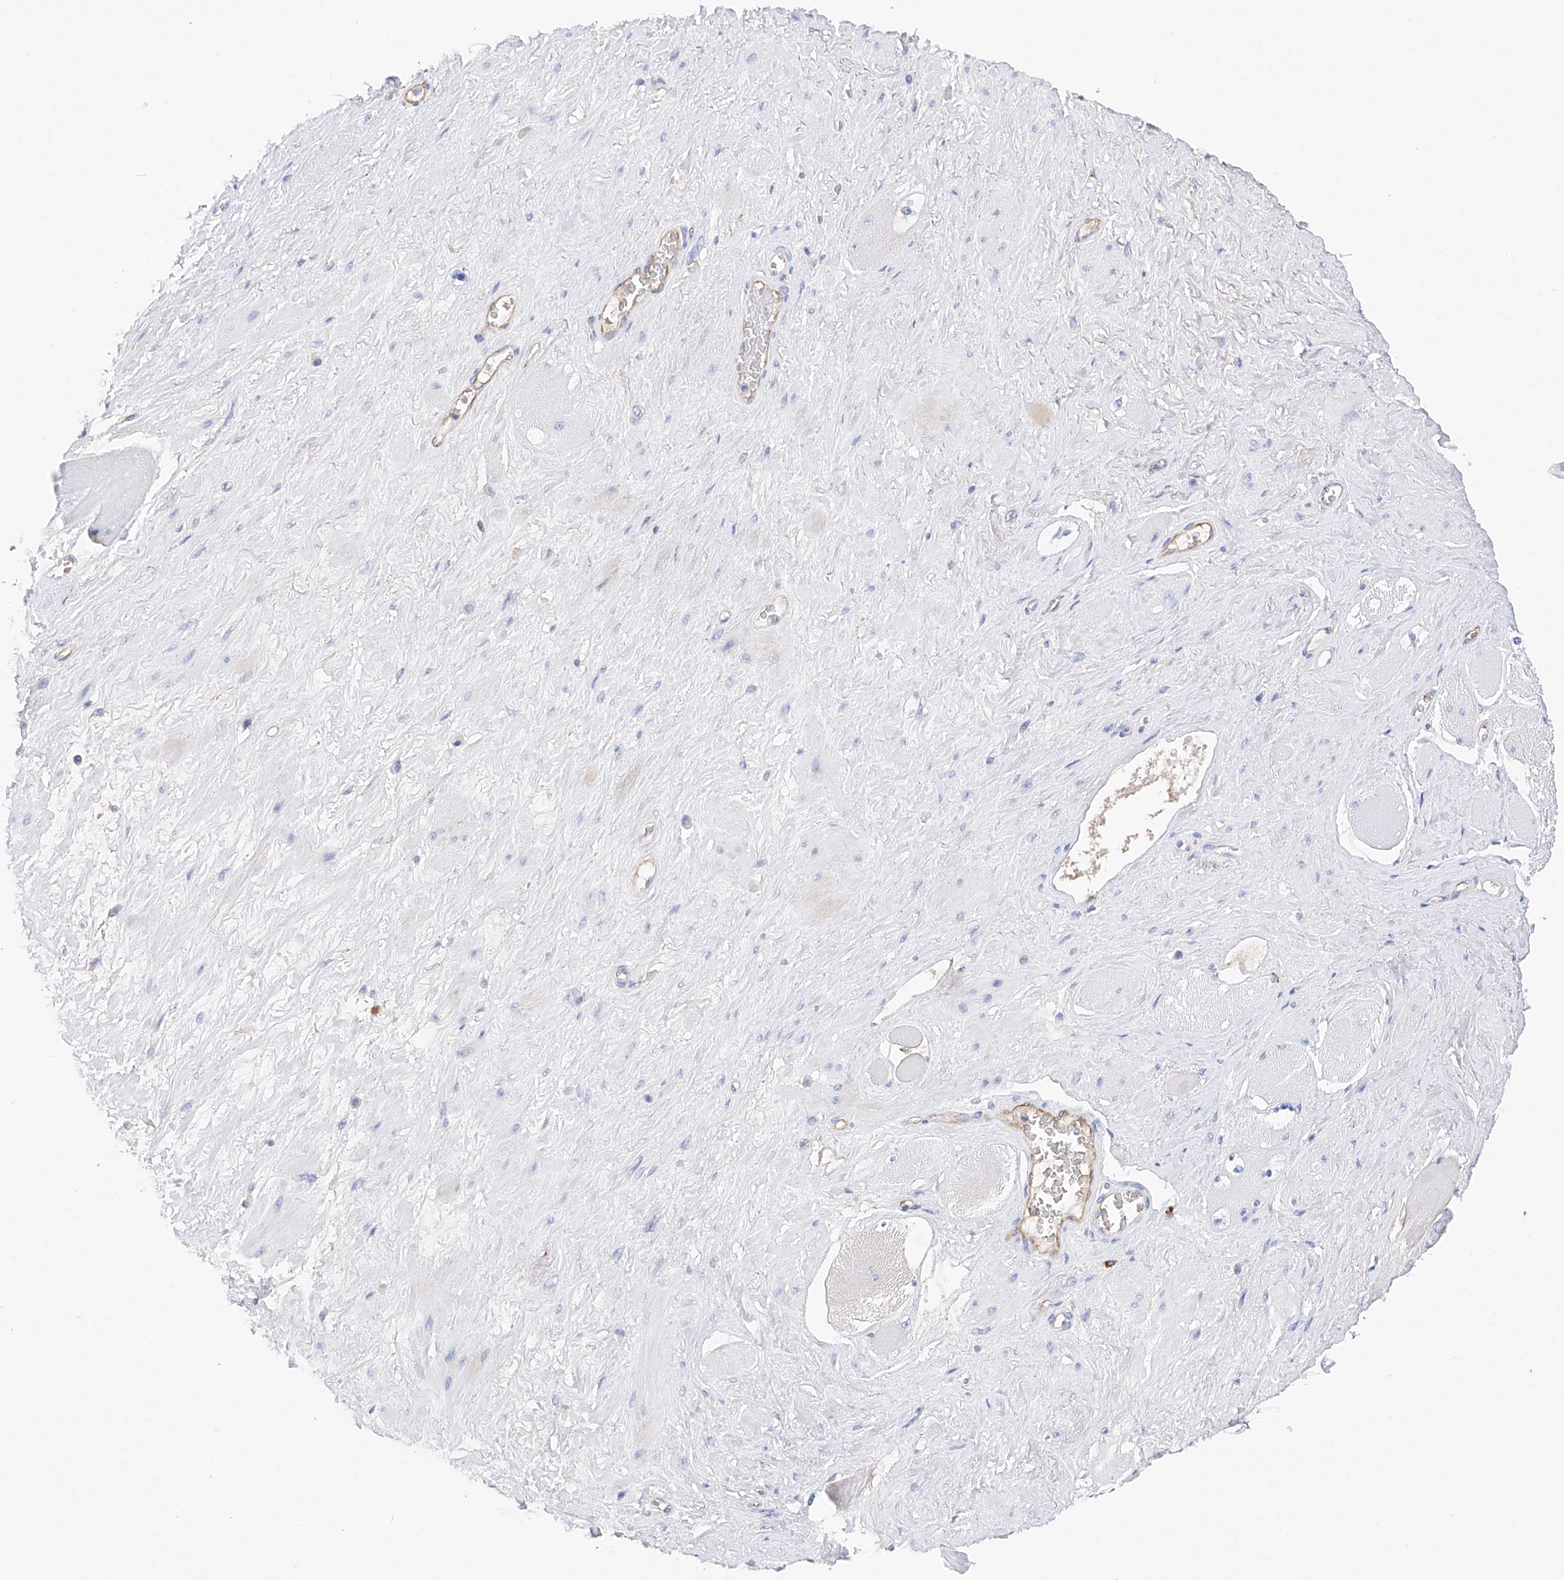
{"staining": {"intensity": "negative", "quantity": "none", "location": "none"}, "tissue": "adipose tissue", "cell_type": "Adipocytes", "image_type": "normal", "snomed": [{"axis": "morphology", "description": "Normal tissue, NOS"}, {"axis": "morphology", "description": "Adenocarcinoma, Low grade"}, {"axis": "topography", "description": "Prostate"}, {"axis": "topography", "description": "Peripheral nerve tissue"}], "caption": "The image shows no staining of adipocytes in unremarkable adipose tissue. (DAB (3,3'-diaminobenzidine) immunohistochemistry visualized using brightfield microscopy, high magnification).", "gene": "PDIA5", "patient": {"sex": "male", "age": 63}}